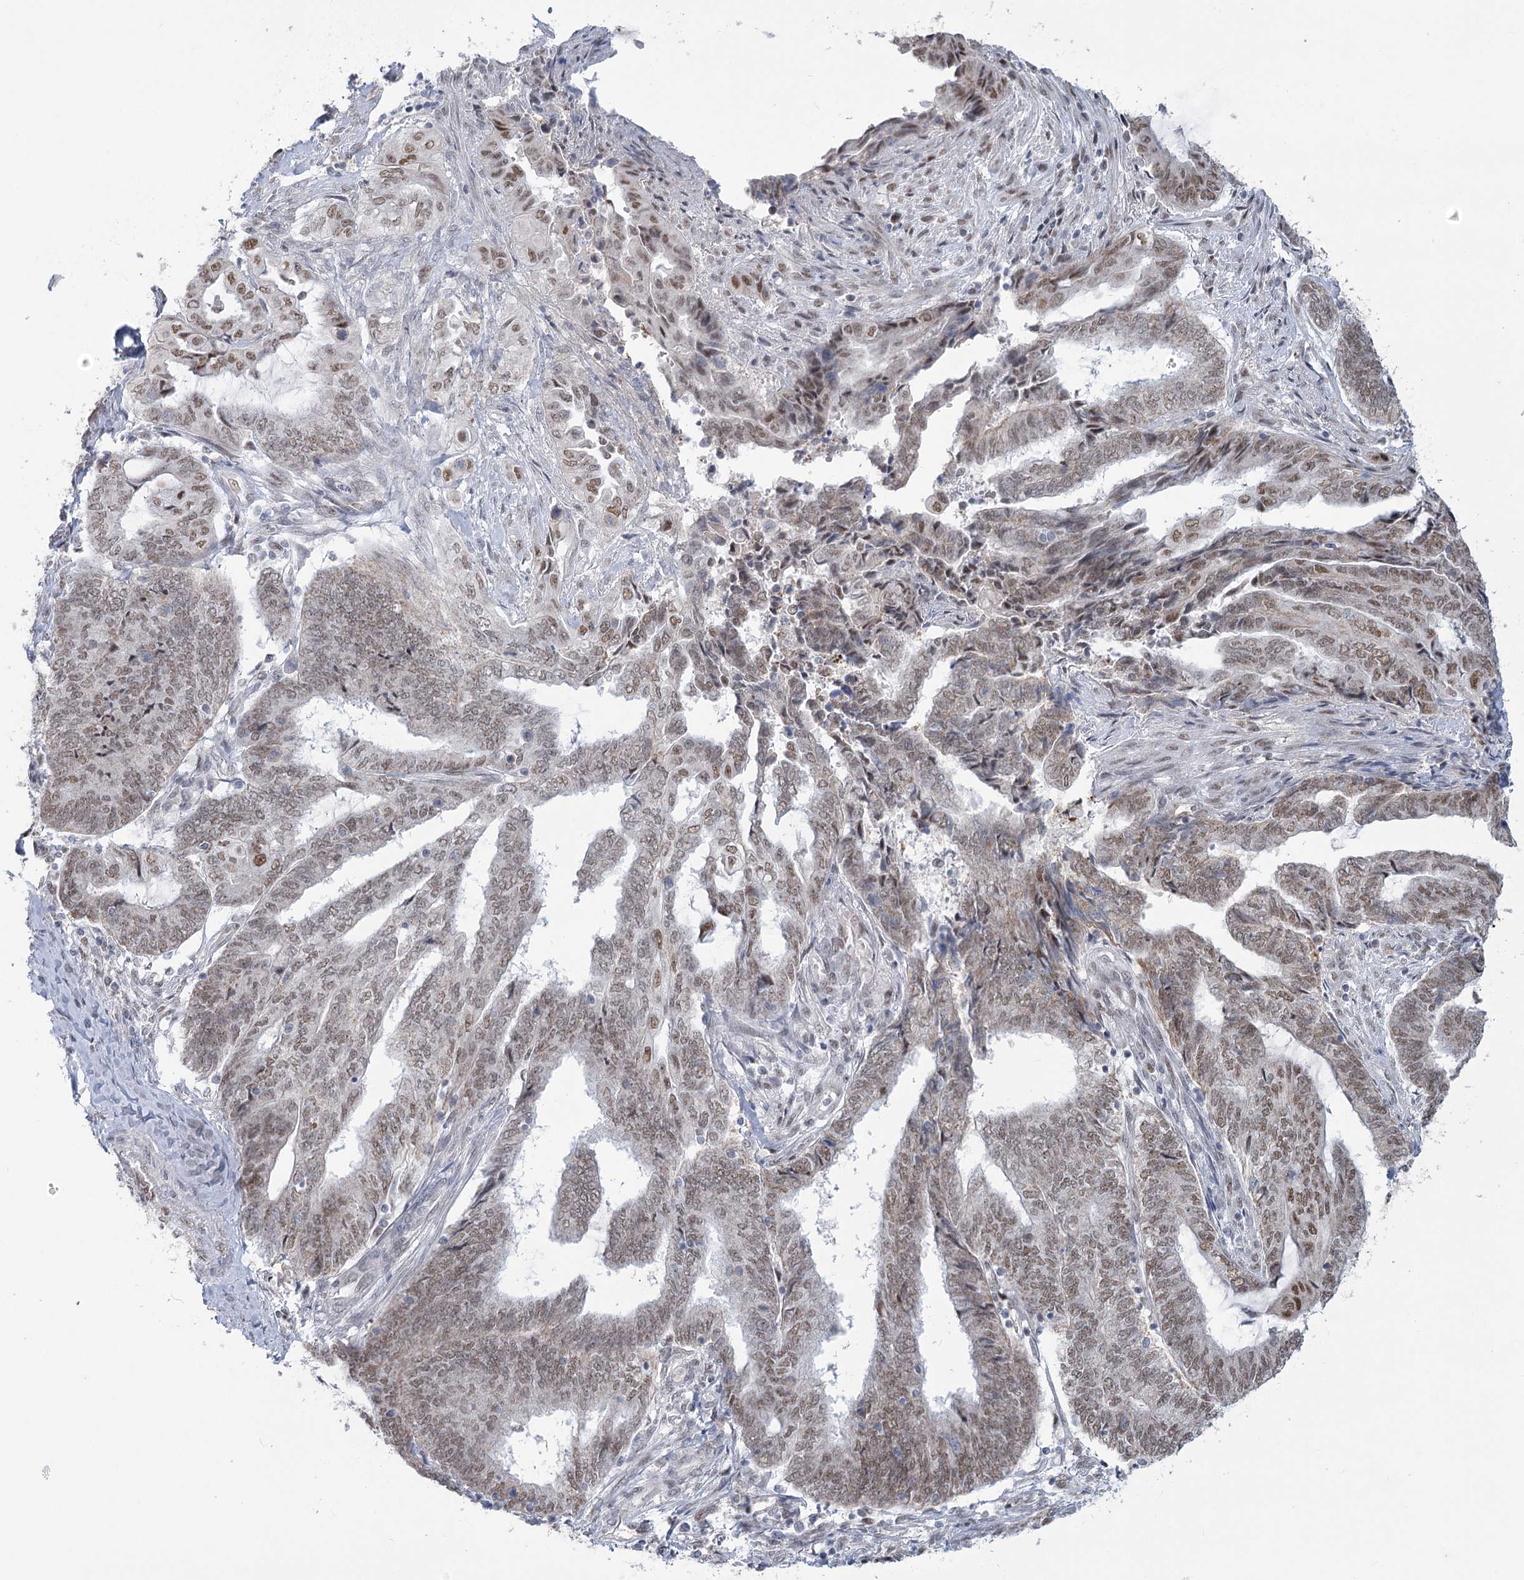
{"staining": {"intensity": "moderate", "quantity": ">75%", "location": "nuclear"}, "tissue": "endometrial cancer", "cell_type": "Tumor cells", "image_type": "cancer", "snomed": [{"axis": "morphology", "description": "Adenocarcinoma, NOS"}, {"axis": "topography", "description": "Uterus"}, {"axis": "topography", "description": "Endometrium"}], "caption": "Endometrial adenocarcinoma was stained to show a protein in brown. There is medium levels of moderate nuclear positivity in approximately >75% of tumor cells.", "gene": "MTG1", "patient": {"sex": "female", "age": 70}}